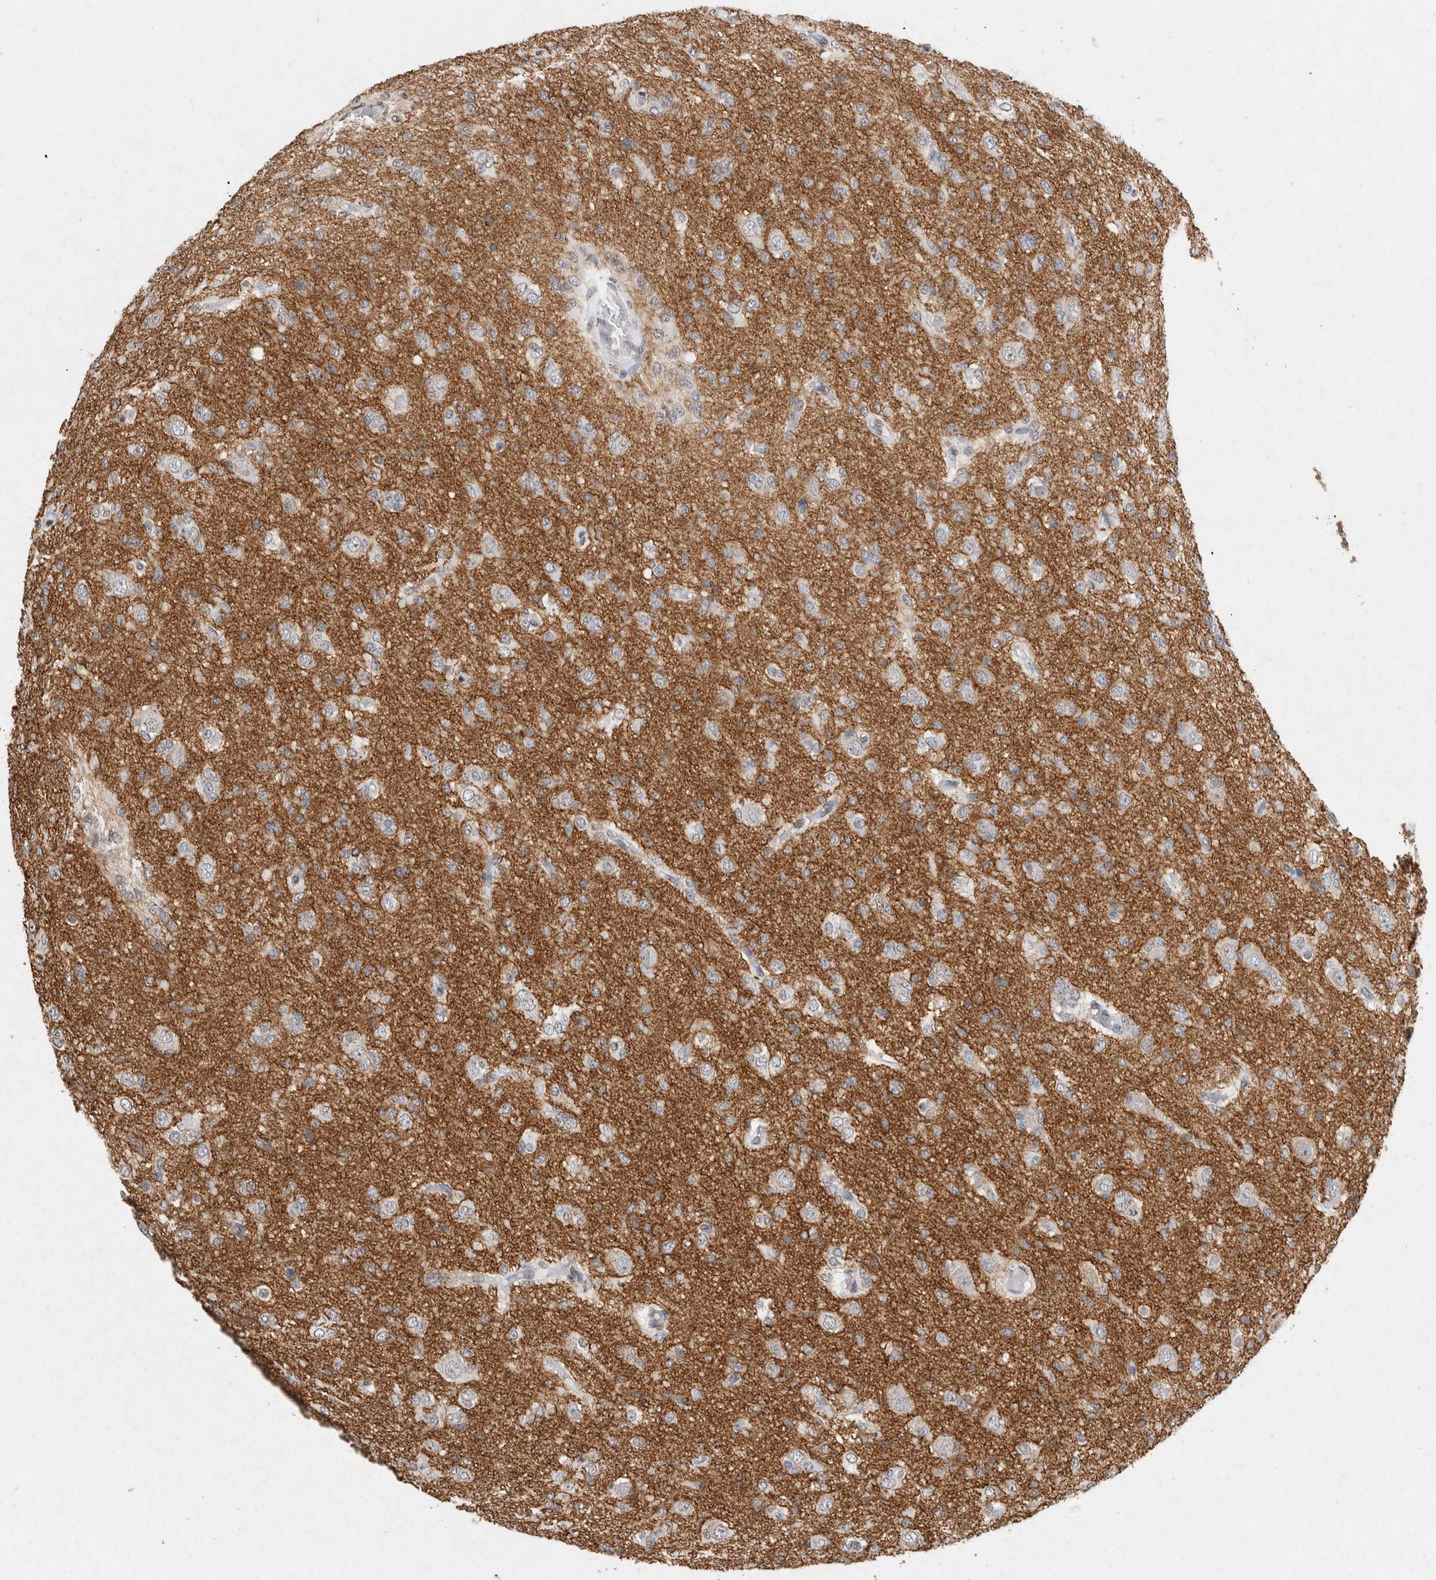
{"staining": {"intensity": "weak", "quantity": "<25%", "location": "cytoplasmic/membranous"}, "tissue": "glioma", "cell_type": "Tumor cells", "image_type": "cancer", "snomed": [{"axis": "morphology", "description": "Glioma, malignant, High grade"}, {"axis": "topography", "description": "Brain"}], "caption": "A high-resolution micrograph shows IHC staining of malignant glioma (high-grade), which displays no significant staining in tumor cells.", "gene": "CNTN1", "patient": {"sex": "female", "age": 59}}